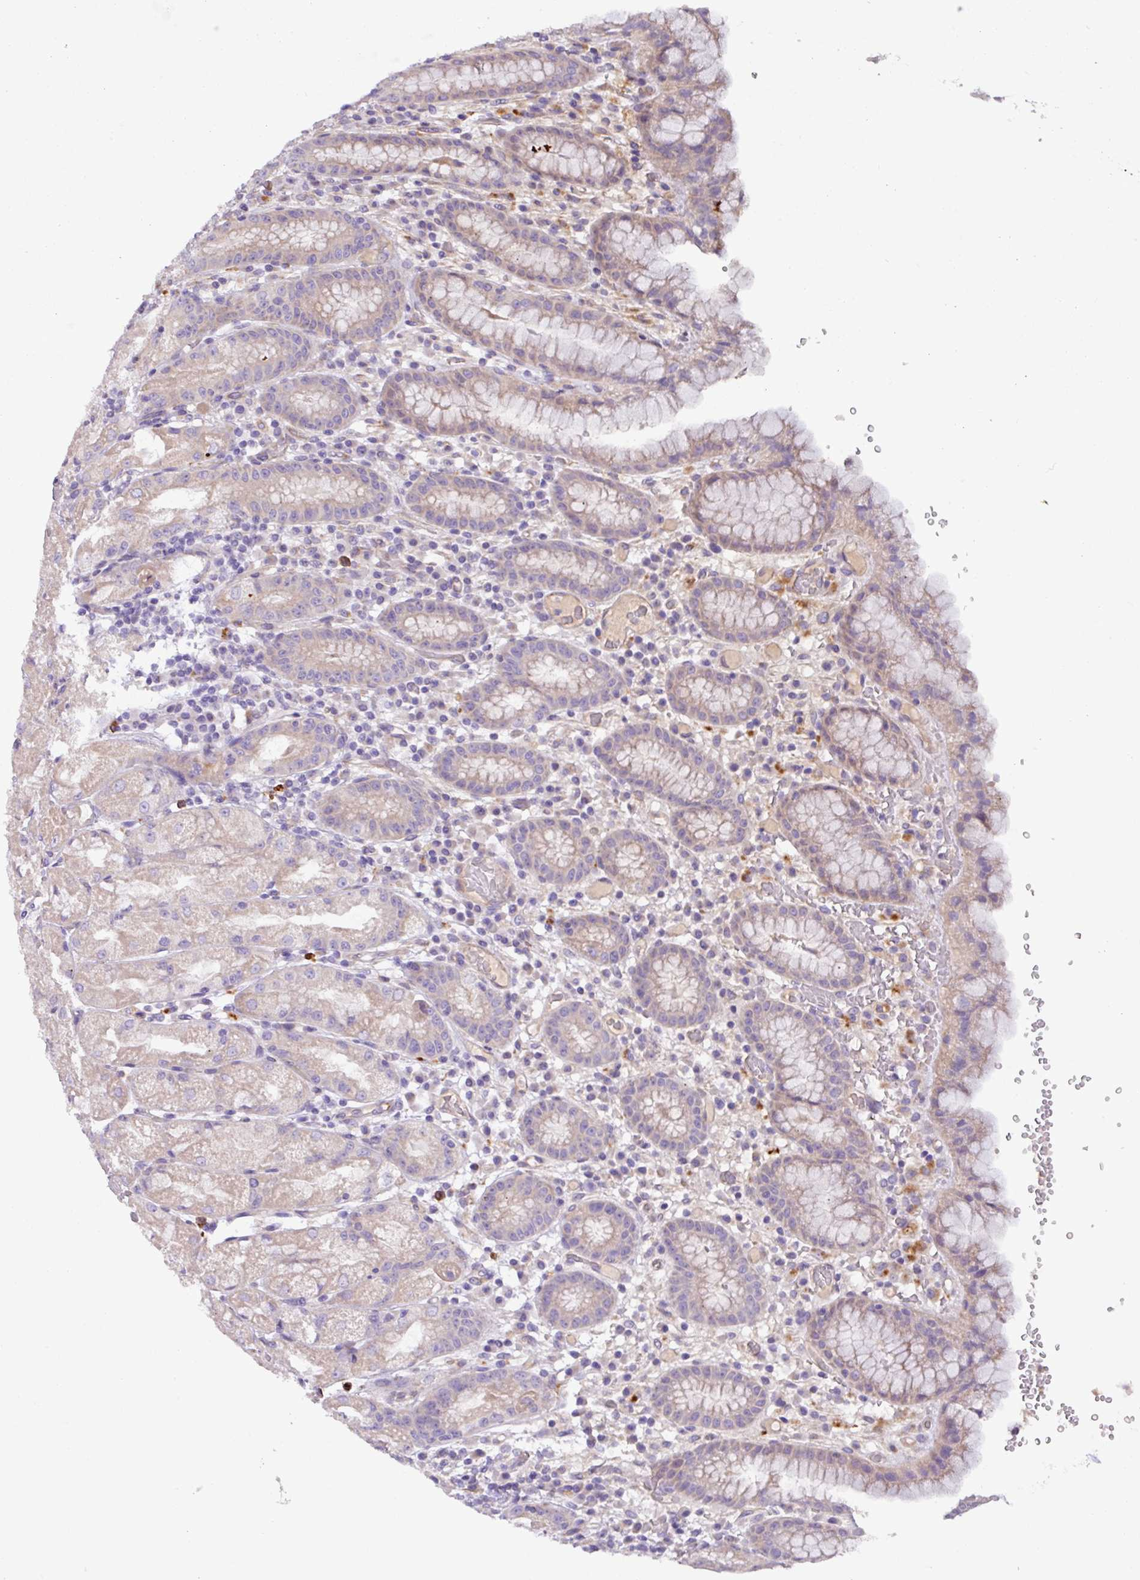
{"staining": {"intensity": "weak", "quantity": "25%-75%", "location": "cytoplasmic/membranous"}, "tissue": "stomach", "cell_type": "Glandular cells", "image_type": "normal", "snomed": [{"axis": "morphology", "description": "Normal tissue, NOS"}, {"axis": "topography", "description": "Stomach, upper"}], "caption": "Immunohistochemistry (IHC) image of normal stomach: human stomach stained using immunohistochemistry shows low levels of weak protein expression localized specifically in the cytoplasmic/membranous of glandular cells, appearing as a cytoplasmic/membranous brown color.", "gene": "MRM2", "patient": {"sex": "male", "age": 52}}